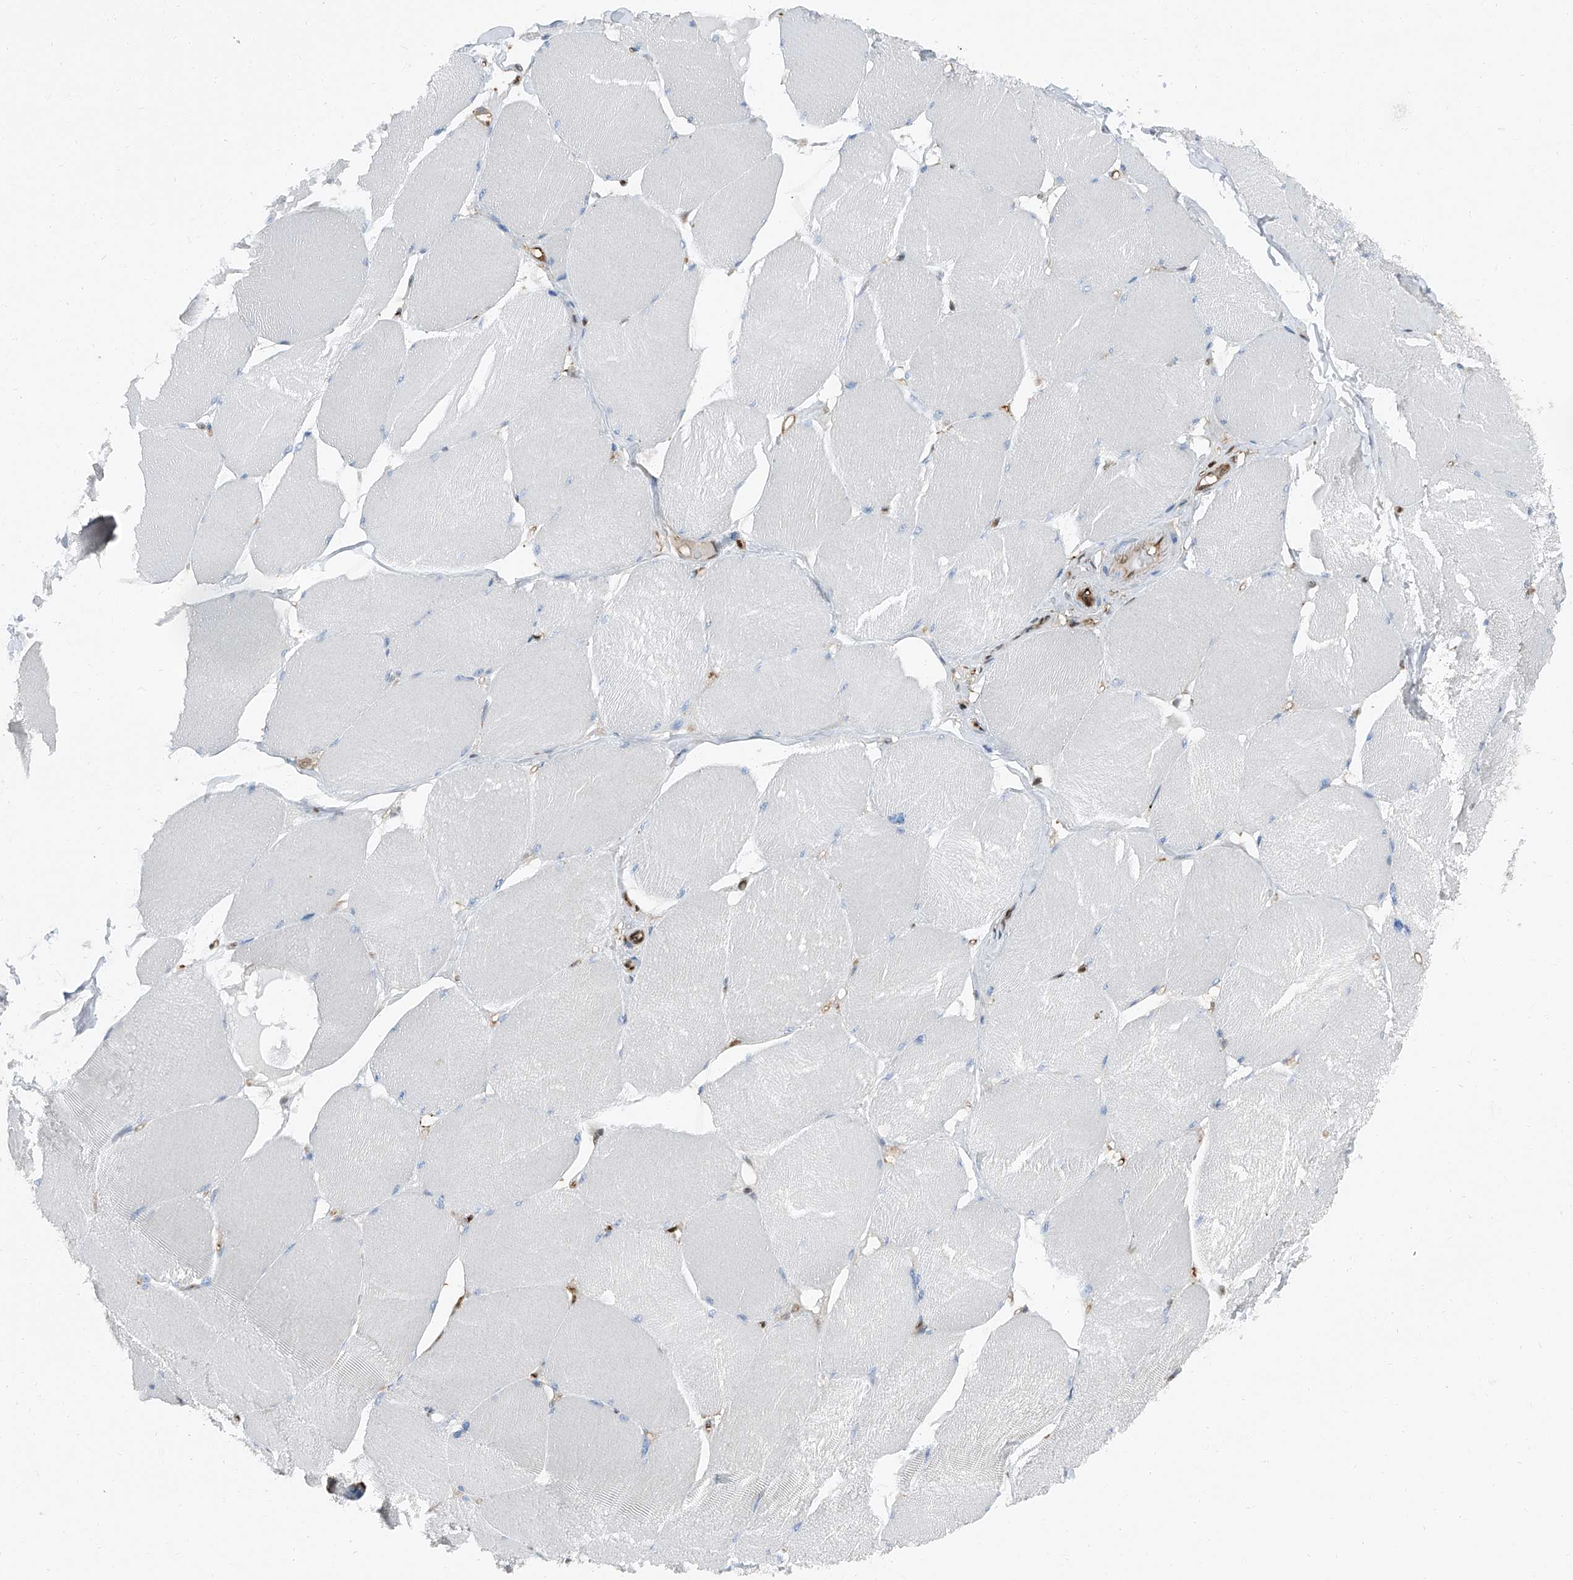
{"staining": {"intensity": "negative", "quantity": "none", "location": "none"}, "tissue": "skeletal muscle", "cell_type": "Myocytes", "image_type": "normal", "snomed": [{"axis": "morphology", "description": "Normal tissue, NOS"}, {"axis": "topography", "description": "Skin"}, {"axis": "topography", "description": "Skeletal muscle"}], "caption": "Immunohistochemistry of normal skeletal muscle exhibits no expression in myocytes. (Brightfield microscopy of DAB (3,3'-diaminobenzidine) immunohistochemistry at high magnification).", "gene": "PSMB10", "patient": {"sex": "male", "age": 83}}